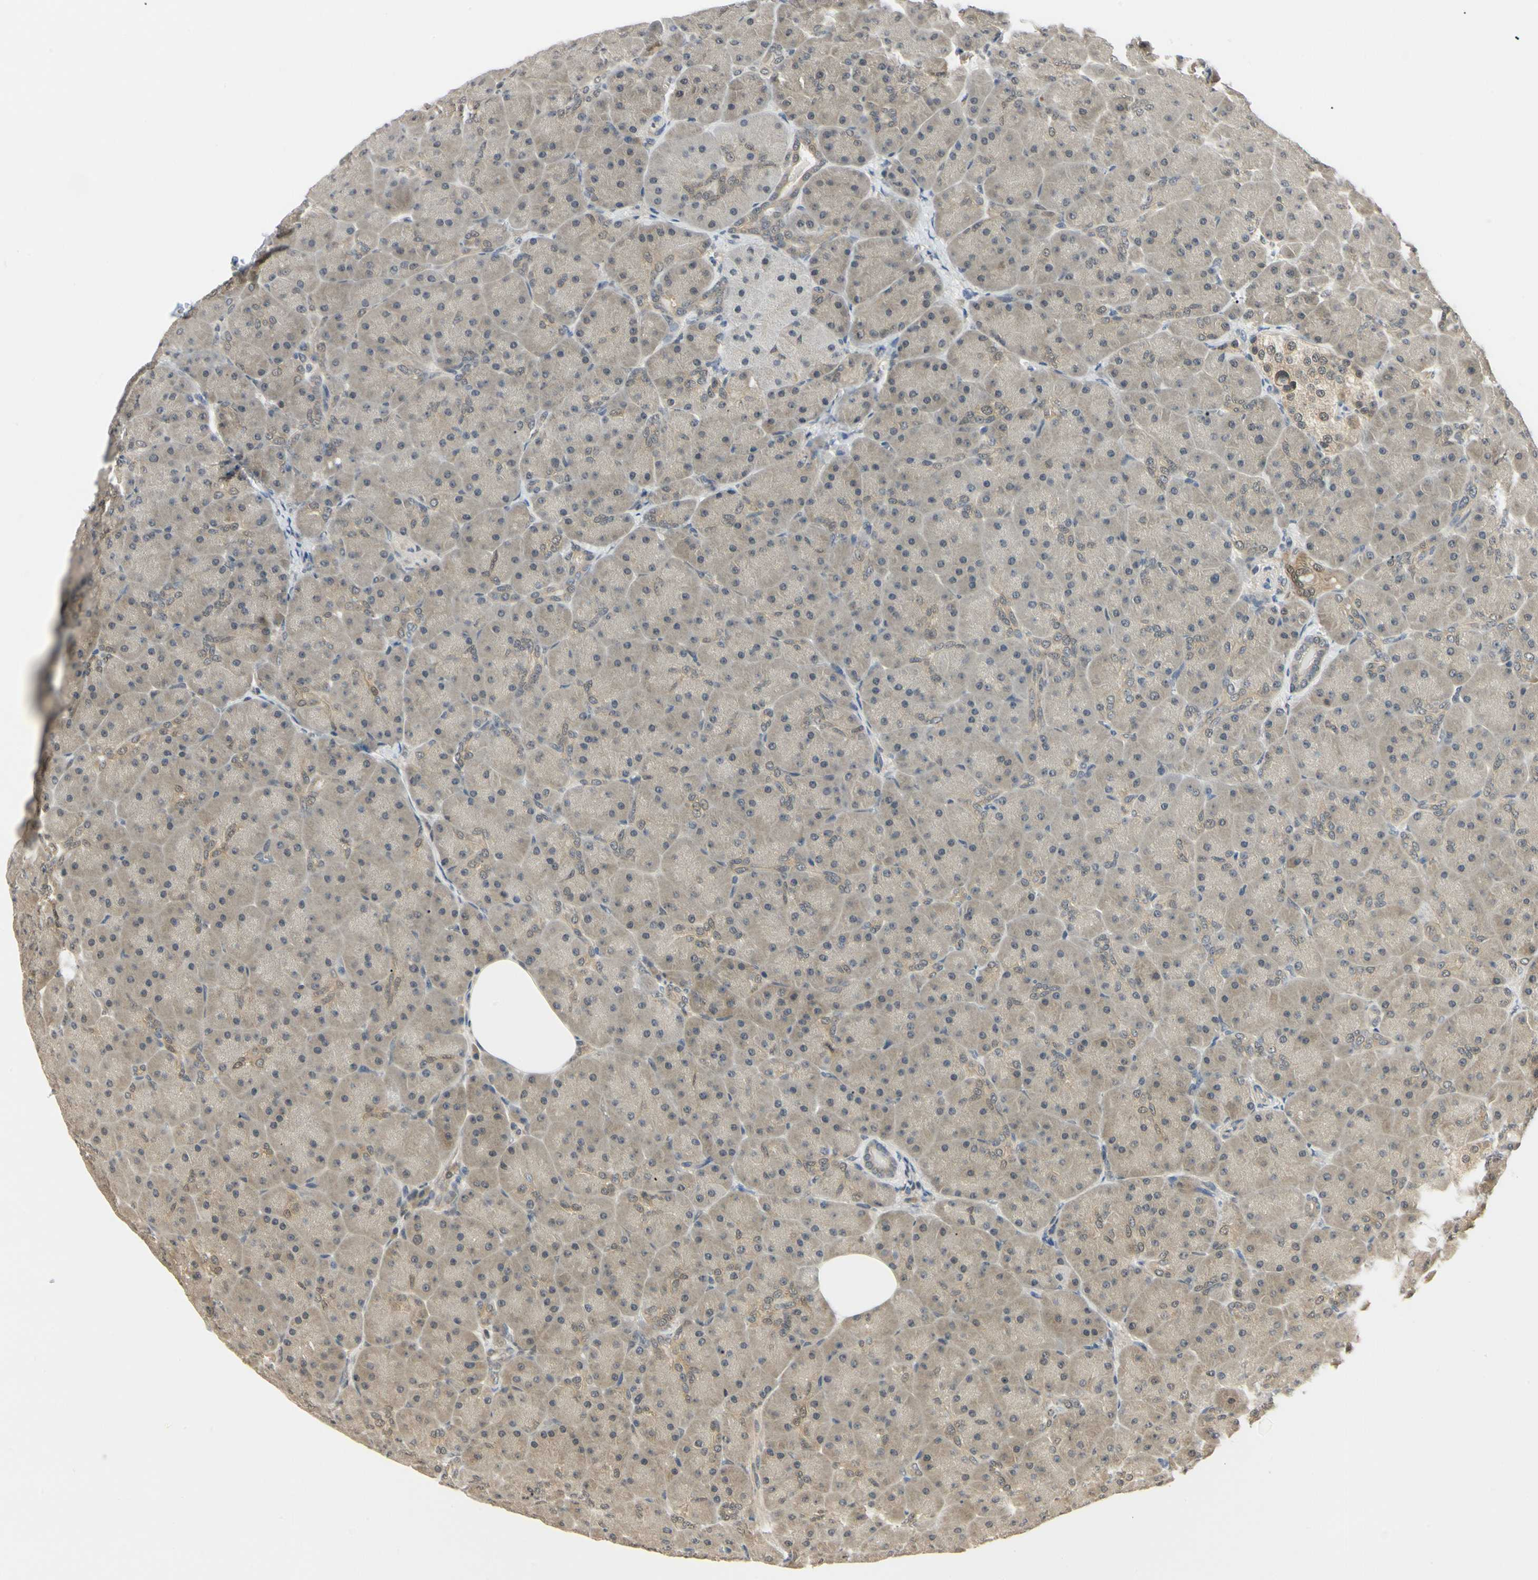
{"staining": {"intensity": "weak", "quantity": "25%-75%", "location": "cytoplasmic/membranous"}, "tissue": "pancreas", "cell_type": "Exocrine glandular cells", "image_type": "normal", "snomed": [{"axis": "morphology", "description": "Normal tissue, NOS"}, {"axis": "topography", "description": "Pancreas"}], "caption": "Protein staining reveals weak cytoplasmic/membranous staining in approximately 25%-75% of exocrine glandular cells in unremarkable pancreas.", "gene": "UBE2Z", "patient": {"sex": "male", "age": 66}}